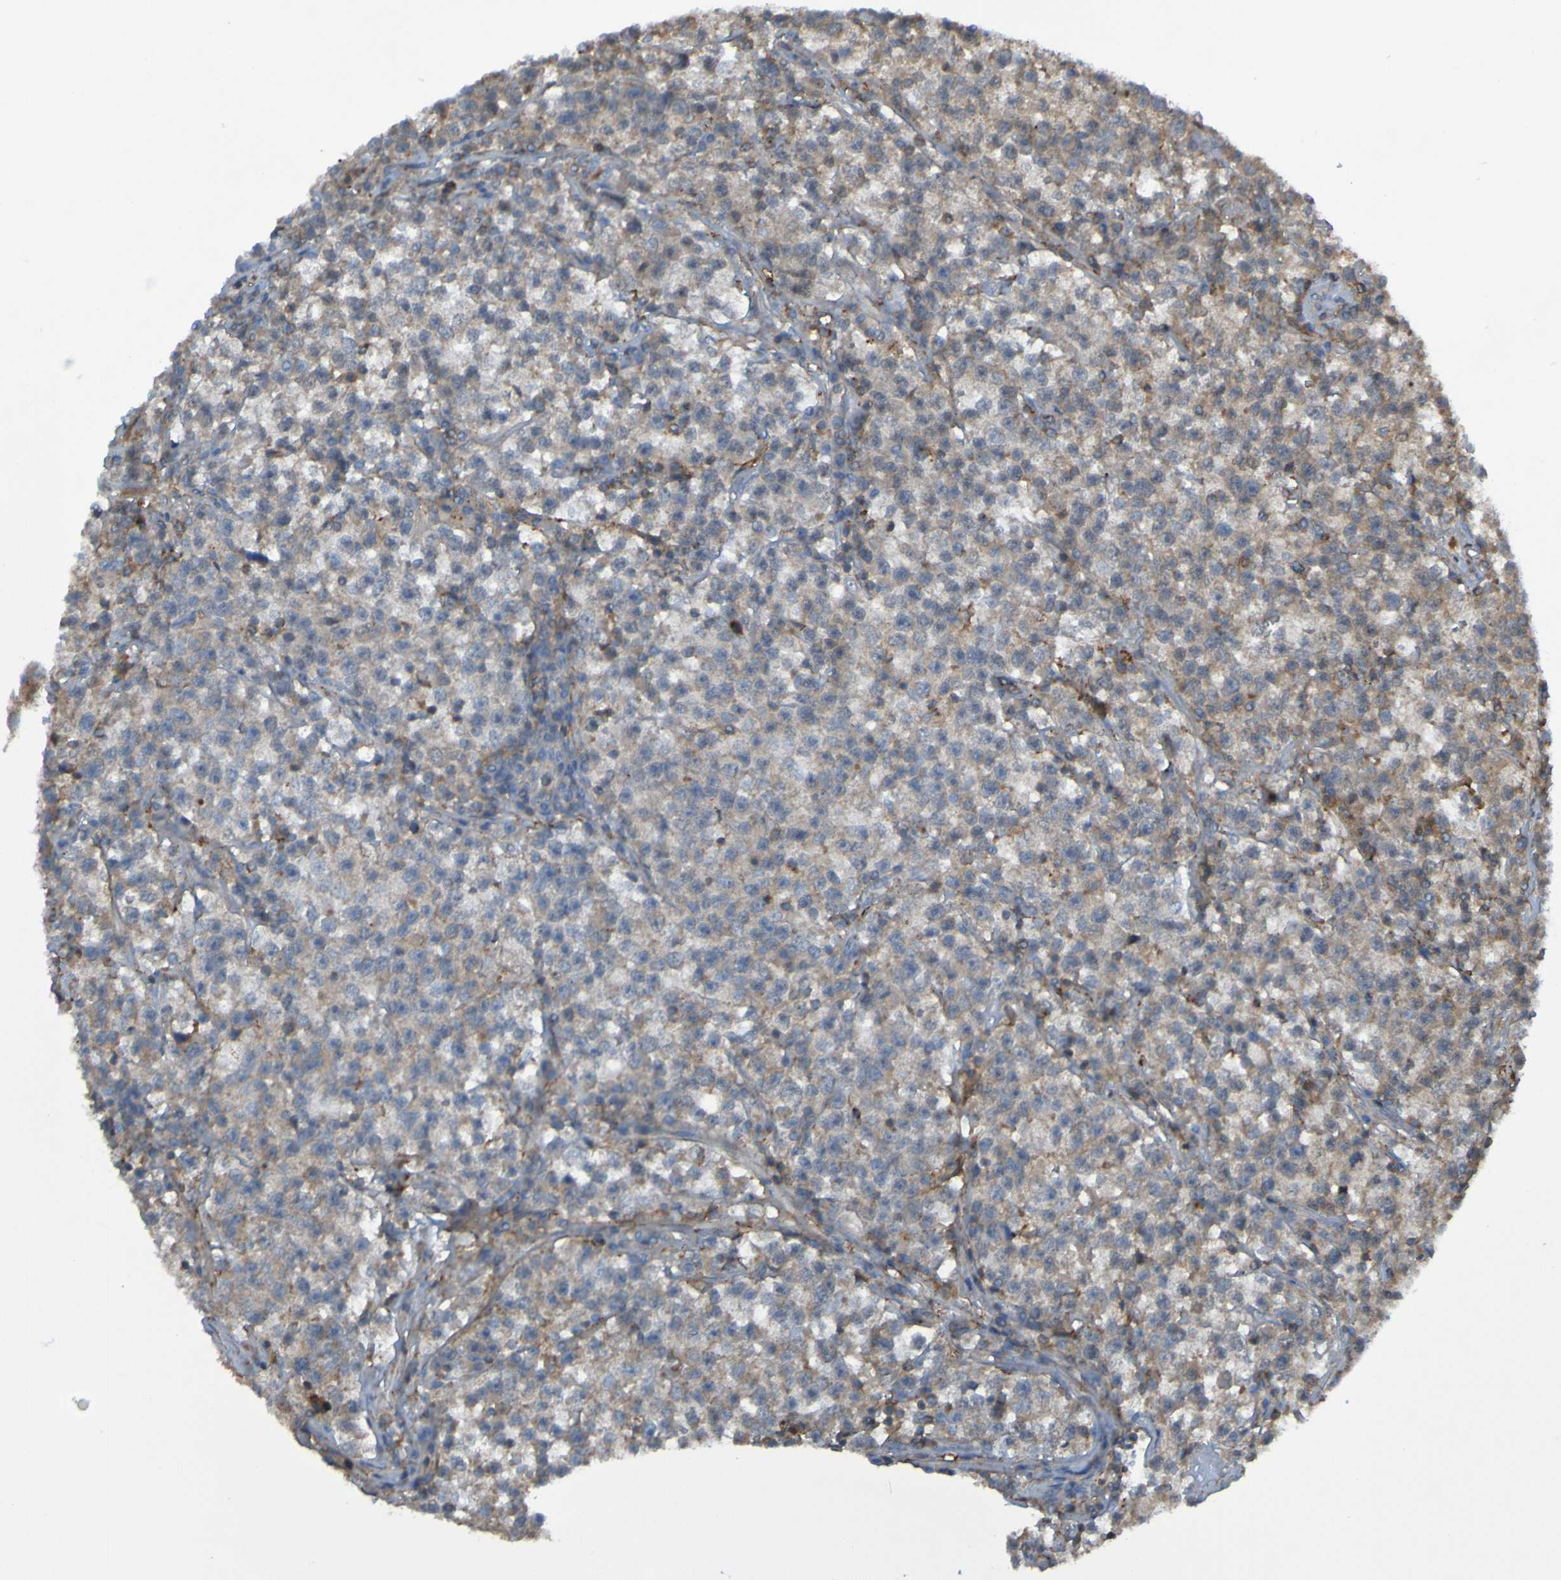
{"staining": {"intensity": "weak", "quantity": ">75%", "location": "cytoplasmic/membranous"}, "tissue": "testis cancer", "cell_type": "Tumor cells", "image_type": "cancer", "snomed": [{"axis": "morphology", "description": "Seminoma, NOS"}, {"axis": "topography", "description": "Testis"}], "caption": "Seminoma (testis) was stained to show a protein in brown. There is low levels of weak cytoplasmic/membranous expression in approximately >75% of tumor cells.", "gene": "PDGFB", "patient": {"sex": "male", "age": 22}}